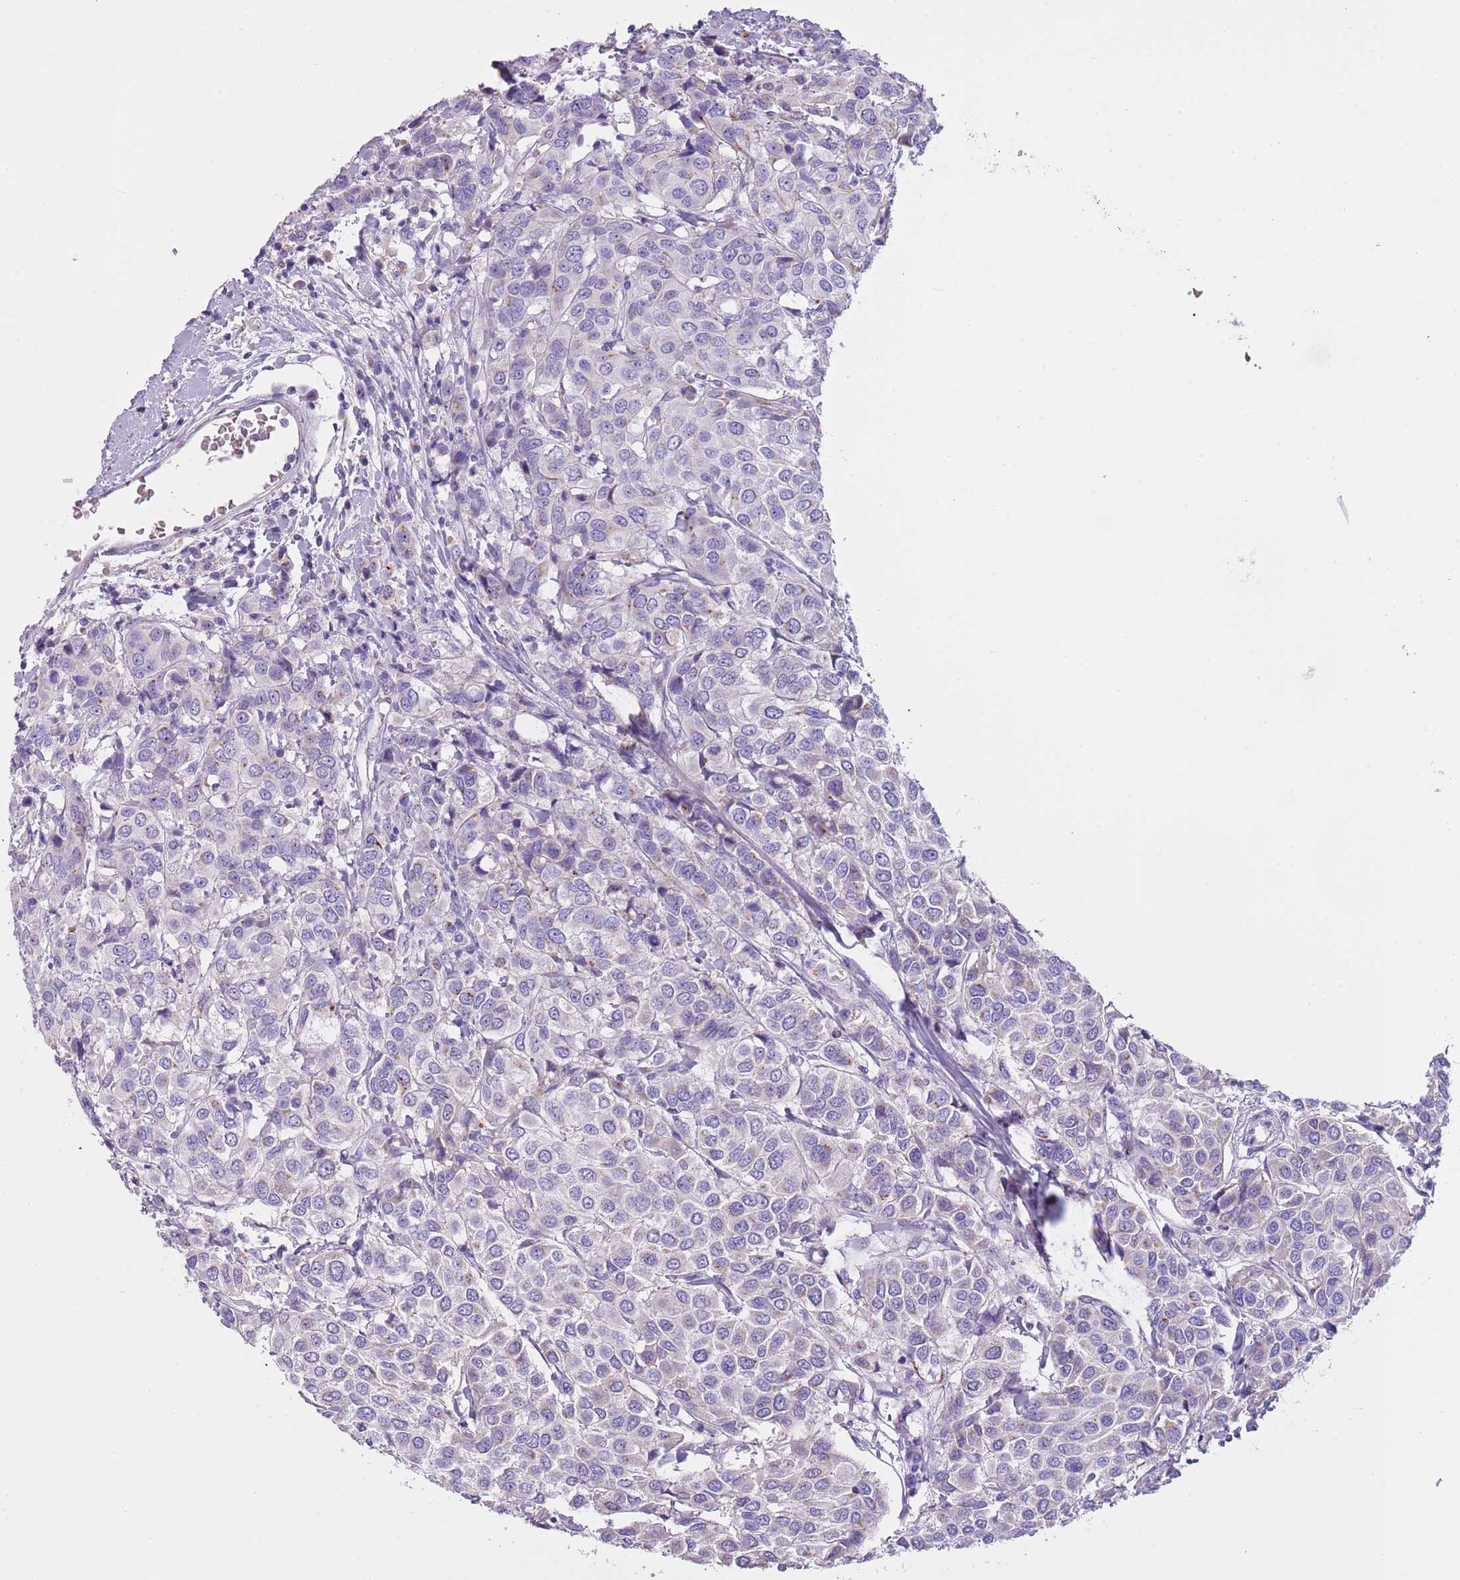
{"staining": {"intensity": "negative", "quantity": "none", "location": "none"}, "tissue": "breast cancer", "cell_type": "Tumor cells", "image_type": "cancer", "snomed": [{"axis": "morphology", "description": "Duct carcinoma"}, {"axis": "topography", "description": "Breast"}], "caption": "Human invasive ductal carcinoma (breast) stained for a protein using immunohistochemistry (IHC) demonstrates no staining in tumor cells.", "gene": "NBPF6", "patient": {"sex": "female", "age": 55}}